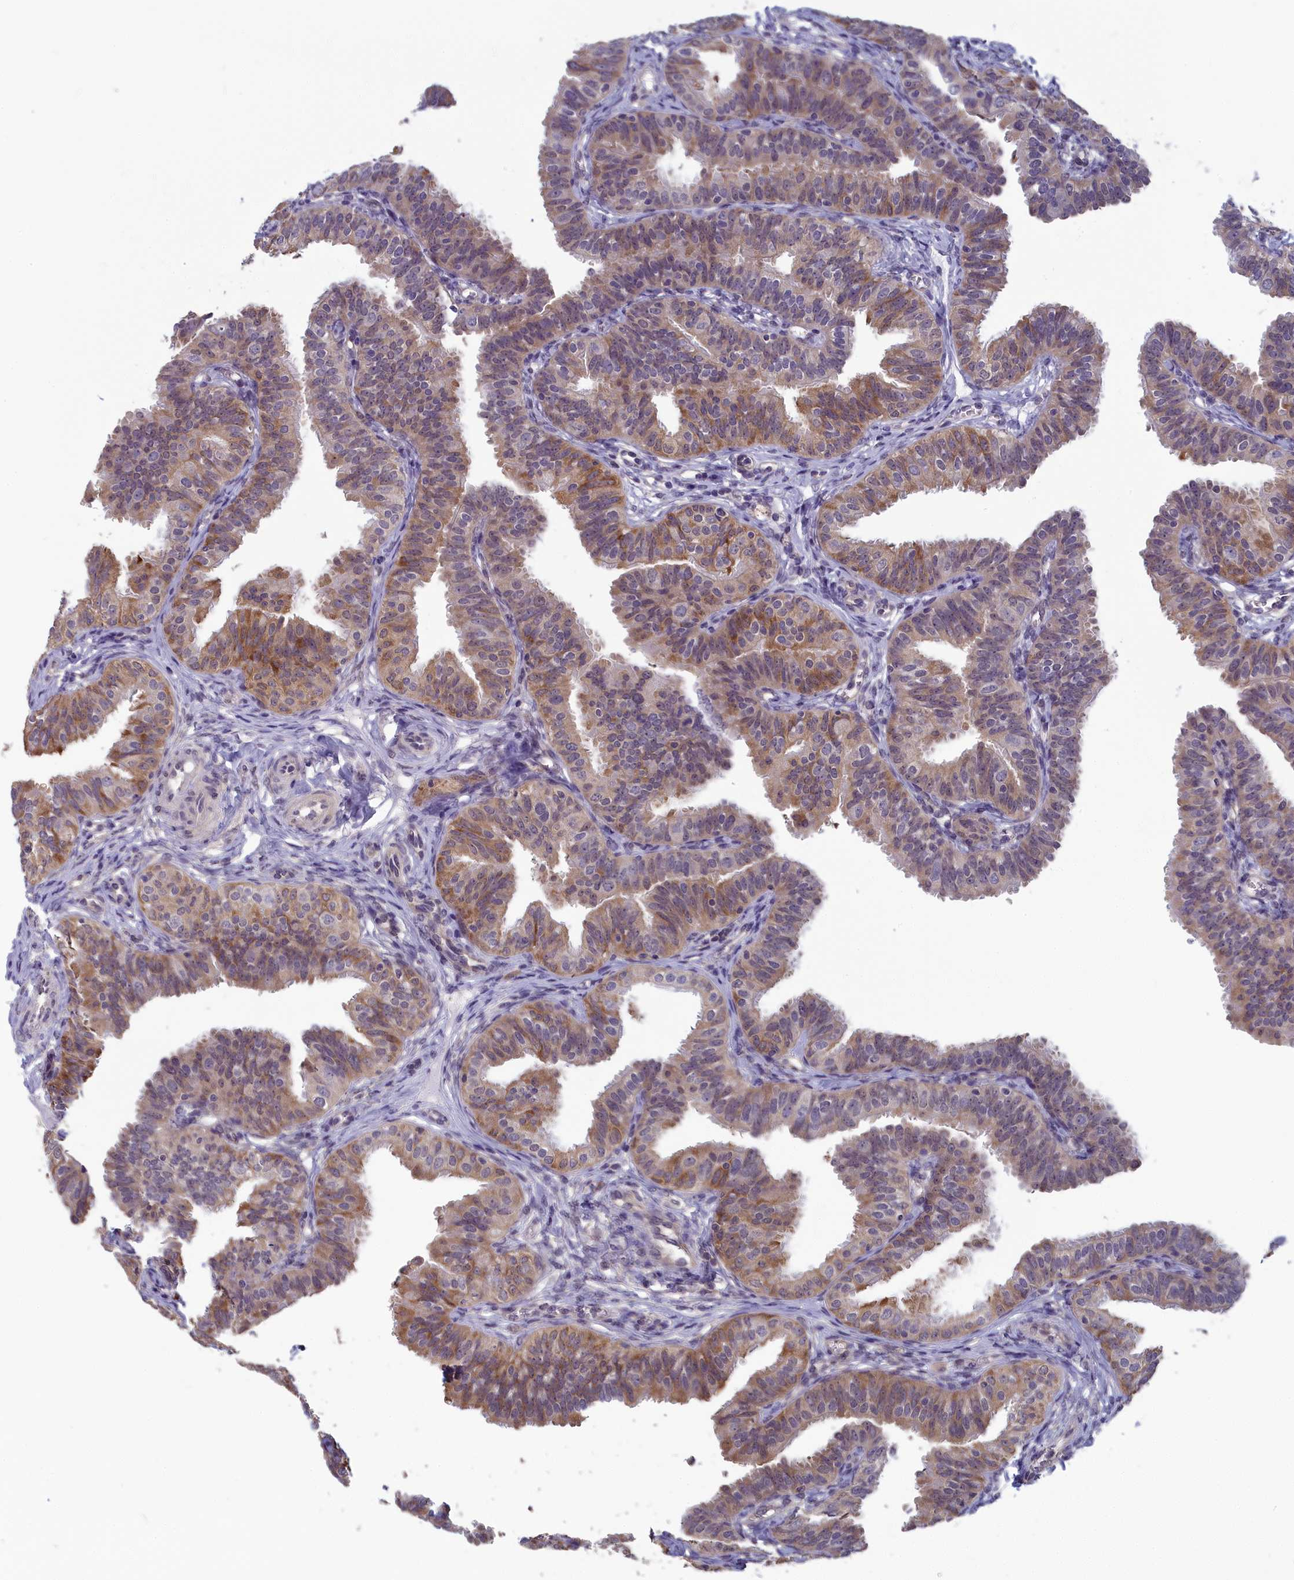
{"staining": {"intensity": "moderate", "quantity": "25%-75%", "location": "cytoplasmic/membranous"}, "tissue": "fallopian tube", "cell_type": "Glandular cells", "image_type": "normal", "snomed": [{"axis": "morphology", "description": "Normal tissue, NOS"}, {"axis": "topography", "description": "Fallopian tube"}], "caption": "Protein analysis of benign fallopian tube exhibits moderate cytoplasmic/membranous staining in about 25%-75% of glandular cells. (Stains: DAB (3,3'-diaminobenzidine) in brown, nuclei in blue, Microscopy: brightfield microscopy at high magnification).", "gene": "MRI1", "patient": {"sex": "female", "age": 35}}